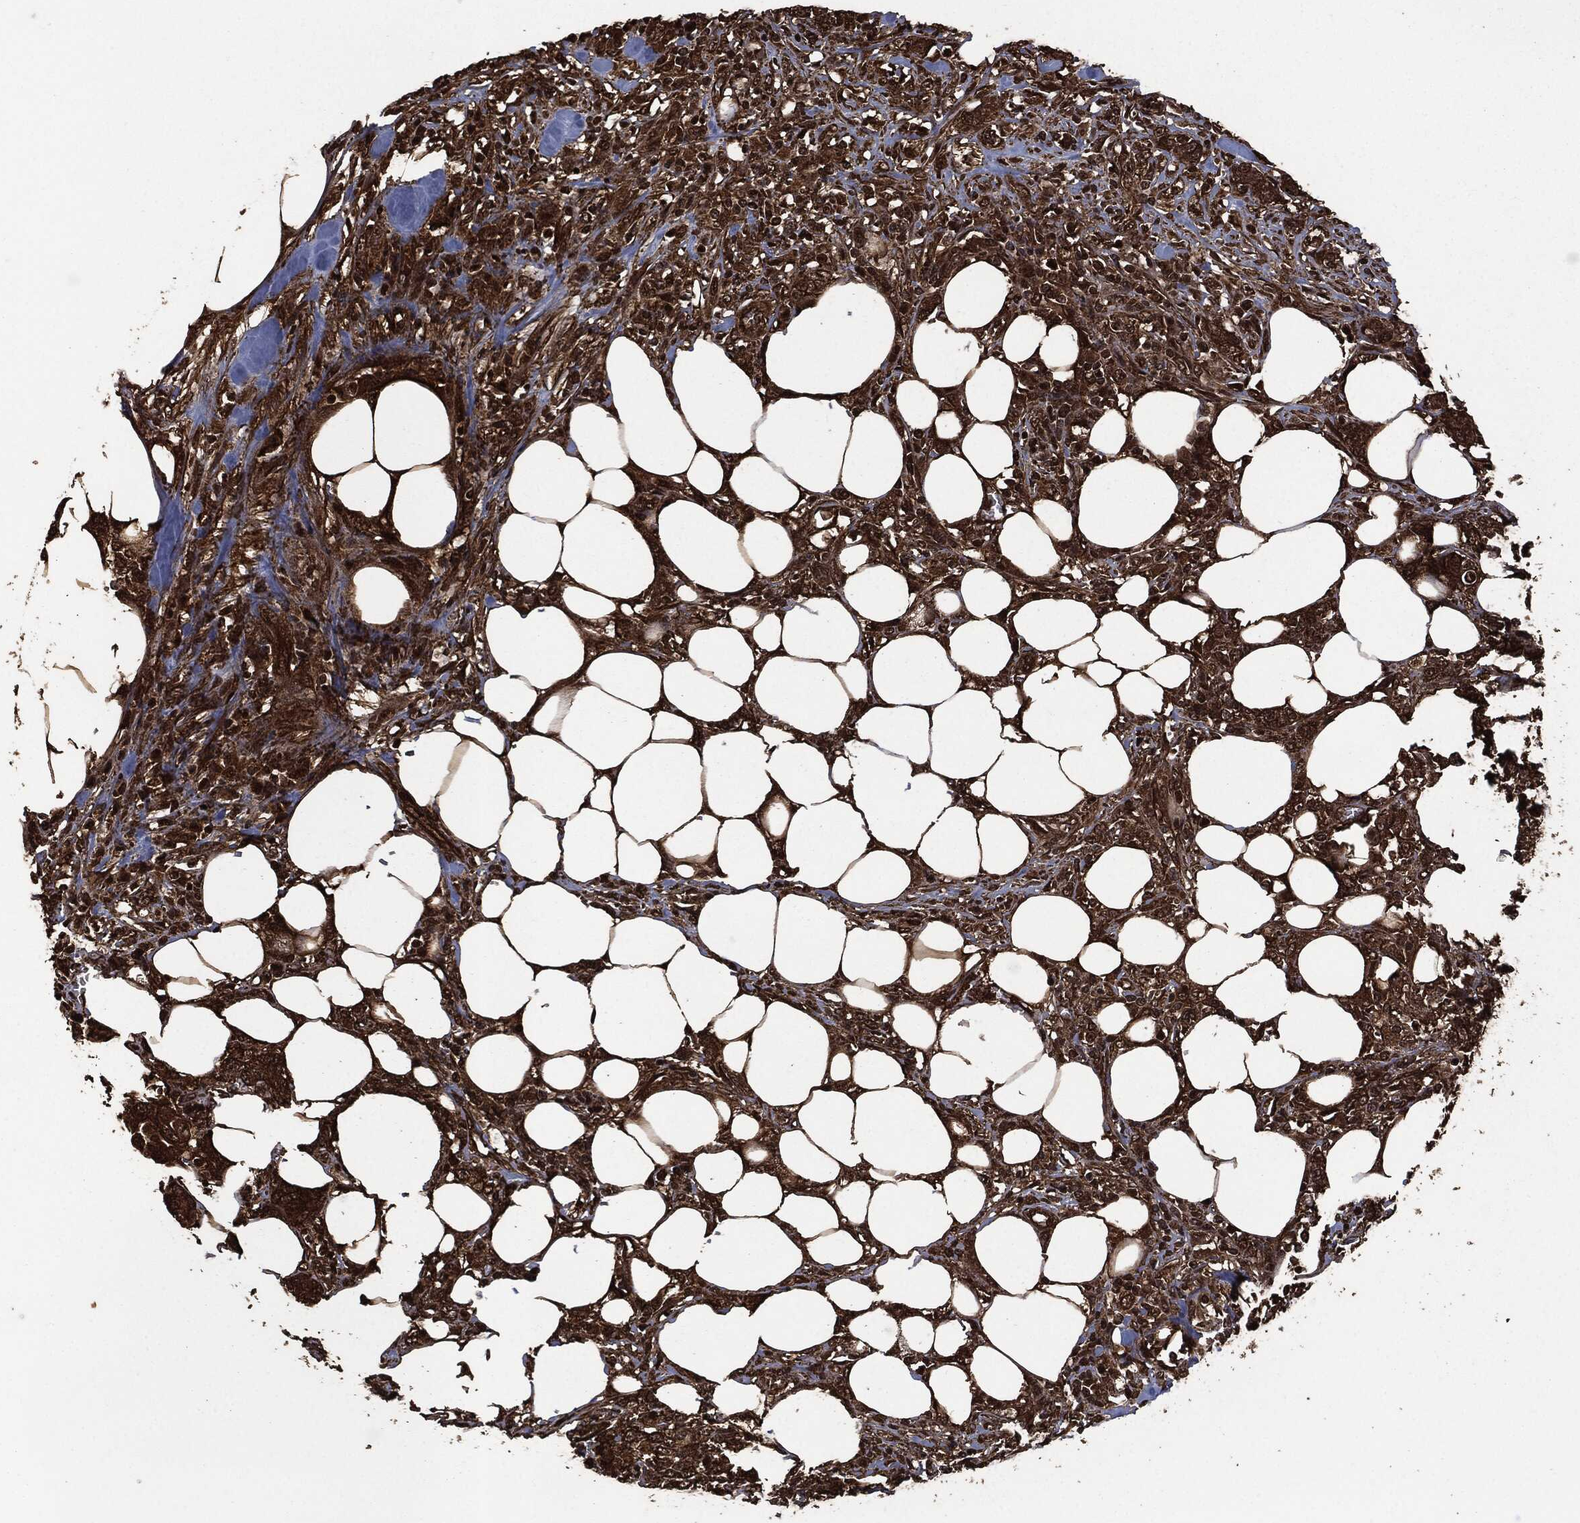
{"staining": {"intensity": "strong", "quantity": ">75%", "location": "cytoplasmic/membranous"}, "tissue": "colorectal cancer", "cell_type": "Tumor cells", "image_type": "cancer", "snomed": [{"axis": "morphology", "description": "Adenocarcinoma, NOS"}, {"axis": "topography", "description": "Colon"}], "caption": "Immunohistochemistry (IHC) histopathology image of human adenocarcinoma (colorectal) stained for a protein (brown), which displays high levels of strong cytoplasmic/membranous positivity in approximately >75% of tumor cells.", "gene": "HRAS", "patient": {"sex": "female", "age": 48}}